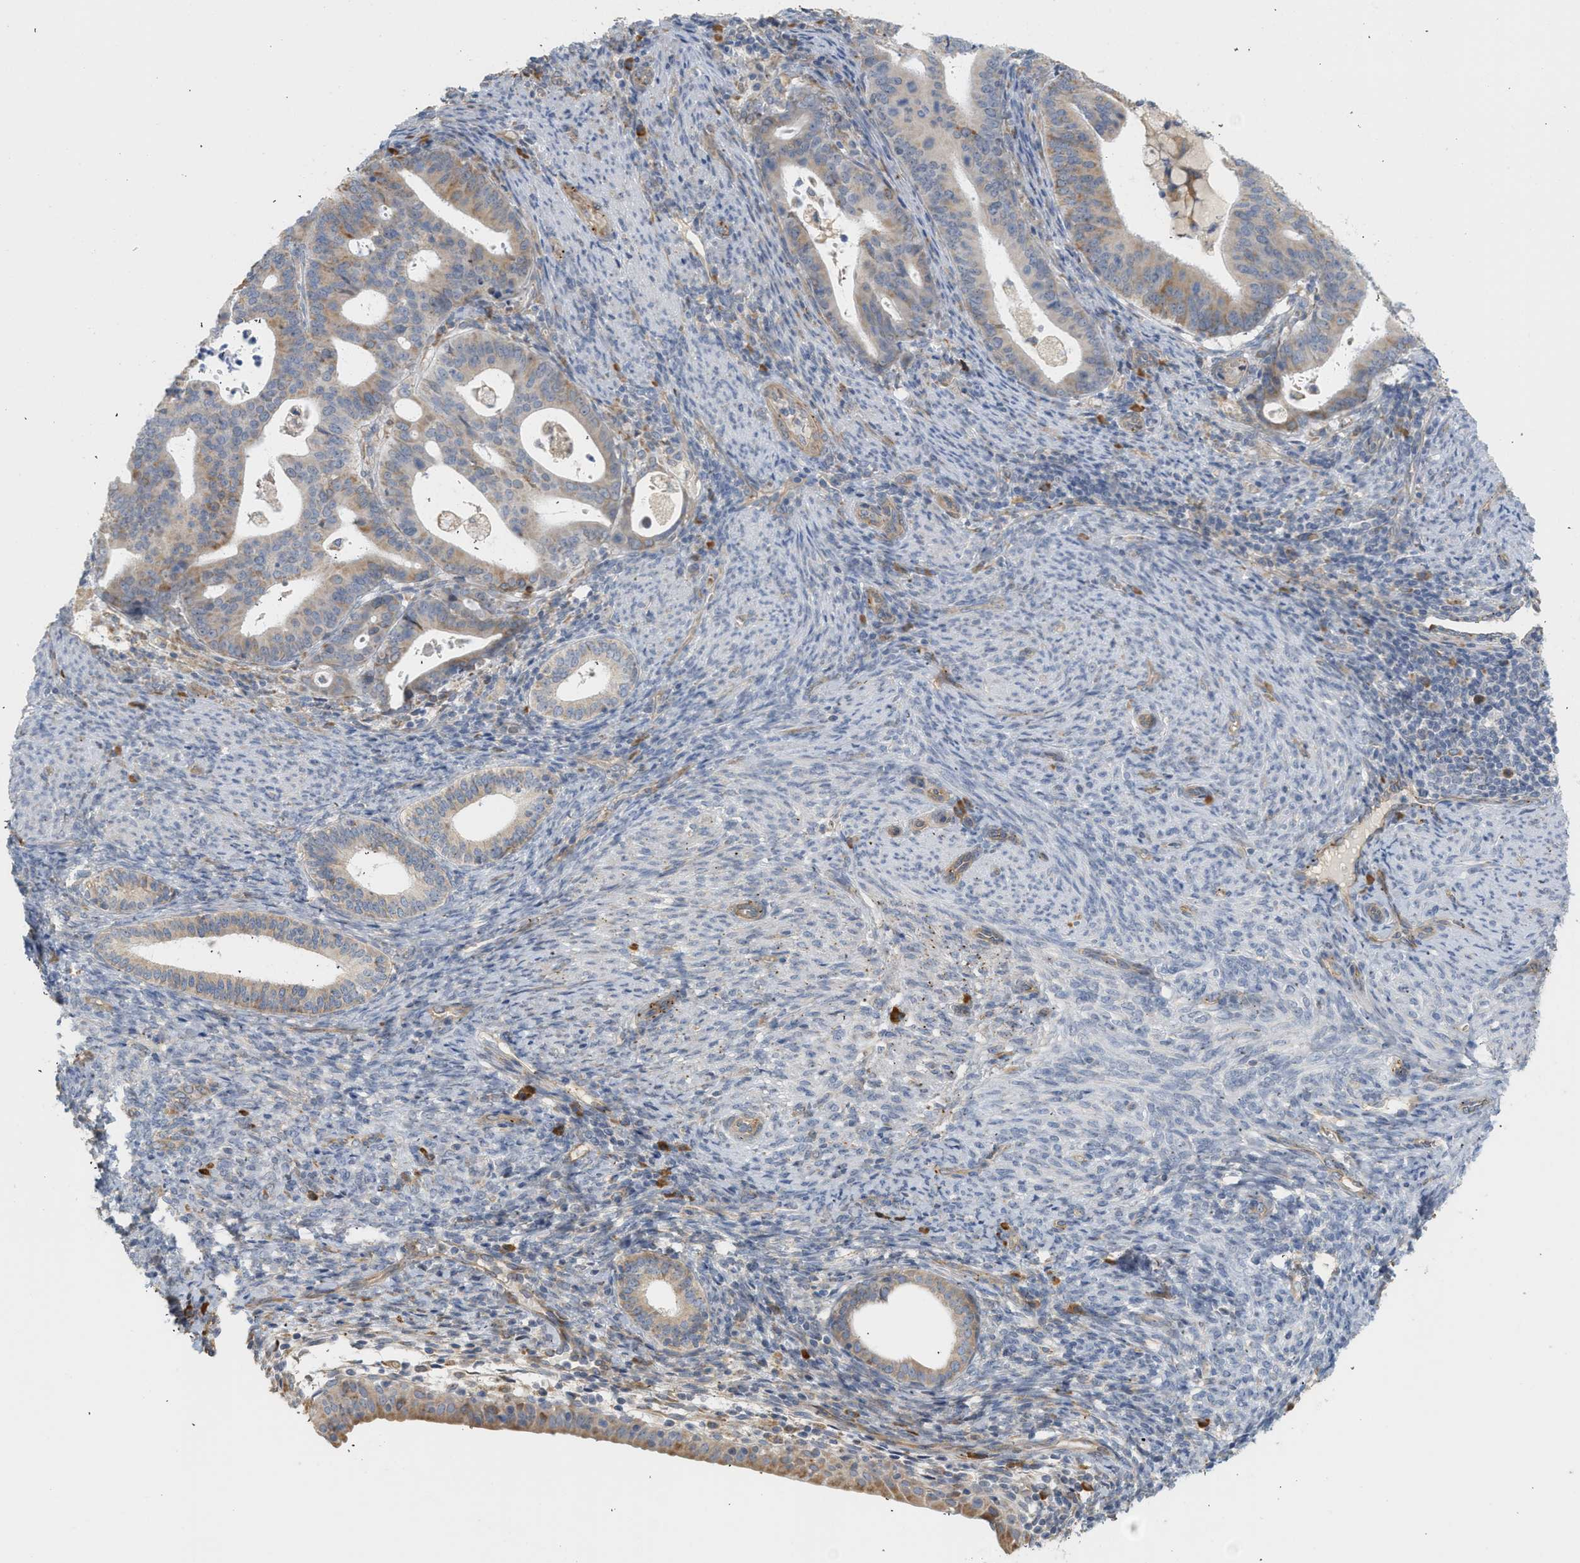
{"staining": {"intensity": "moderate", "quantity": ">75%", "location": "cytoplasmic/membranous"}, "tissue": "endometrial cancer", "cell_type": "Tumor cells", "image_type": "cancer", "snomed": [{"axis": "morphology", "description": "Adenocarcinoma, NOS"}, {"axis": "topography", "description": "Uterus"}], "caption": "Protein analysis of endometrial adenocarcinoma tissue demonstrates moderate cytoplasmic/membranous expression in about >75% of tumor cells. Nuclei are stained in blue.", "gene": "SVOP", "patient": {"sex": "female", "age": 83}}